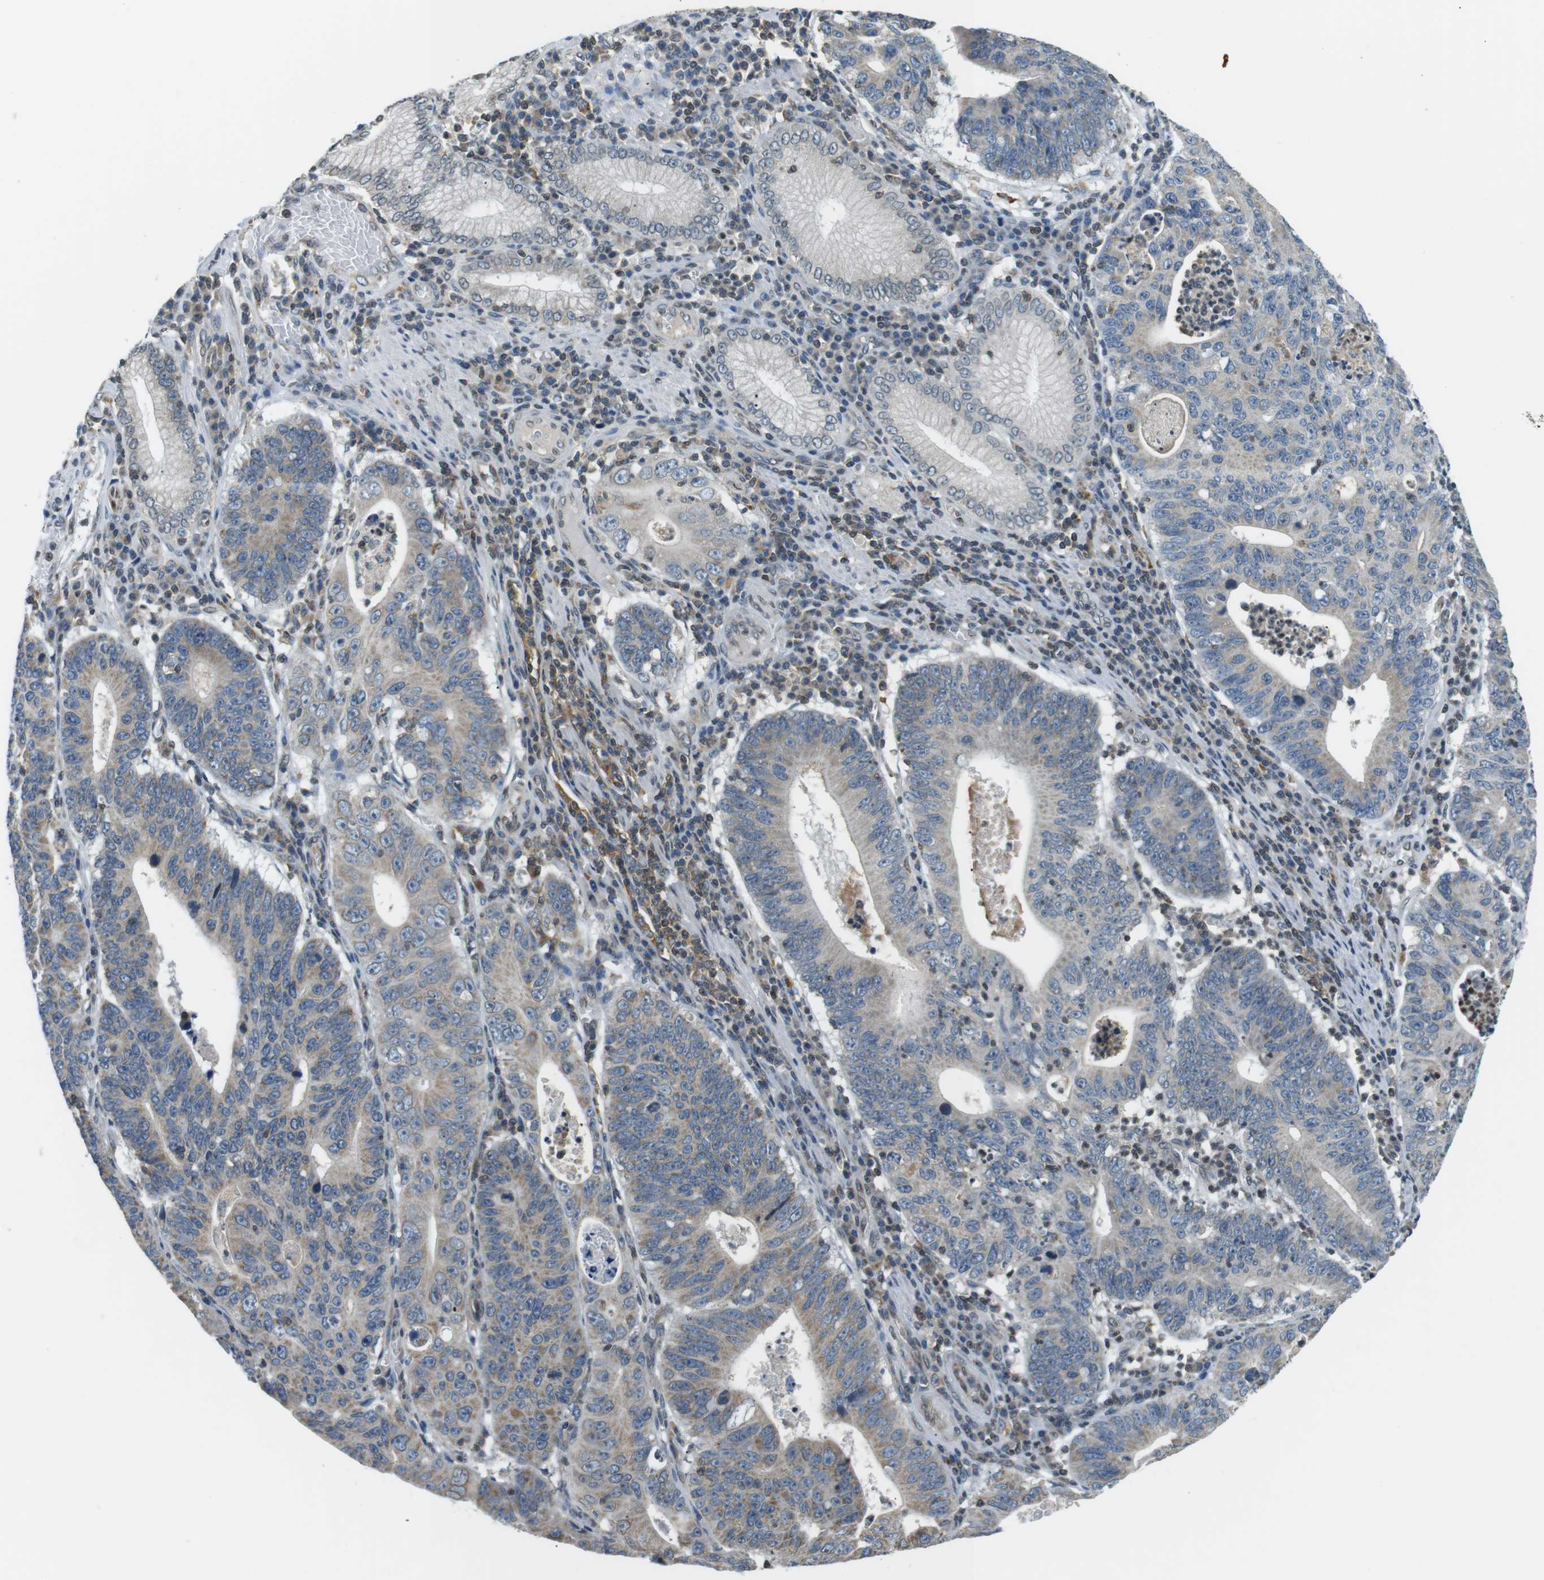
{"staining": {"intensity": "weak", "quantity": "<25%", "location": "cytoplasmic/membranous"}, "tissue": "stomach cancer", "cell_type": "Tumor cells", "image_type": "cancer", "snomed": [{"axis": "morphology", "description": "Adenocarcinoma, NOS"}, {"axis": "topography", "description": "Stomach"}], "caption": "Tumor cells are negative for brown protein staining in stomach cancer.", "gene": "TMX4", "patient": {"sex": "male", "age": 59}}